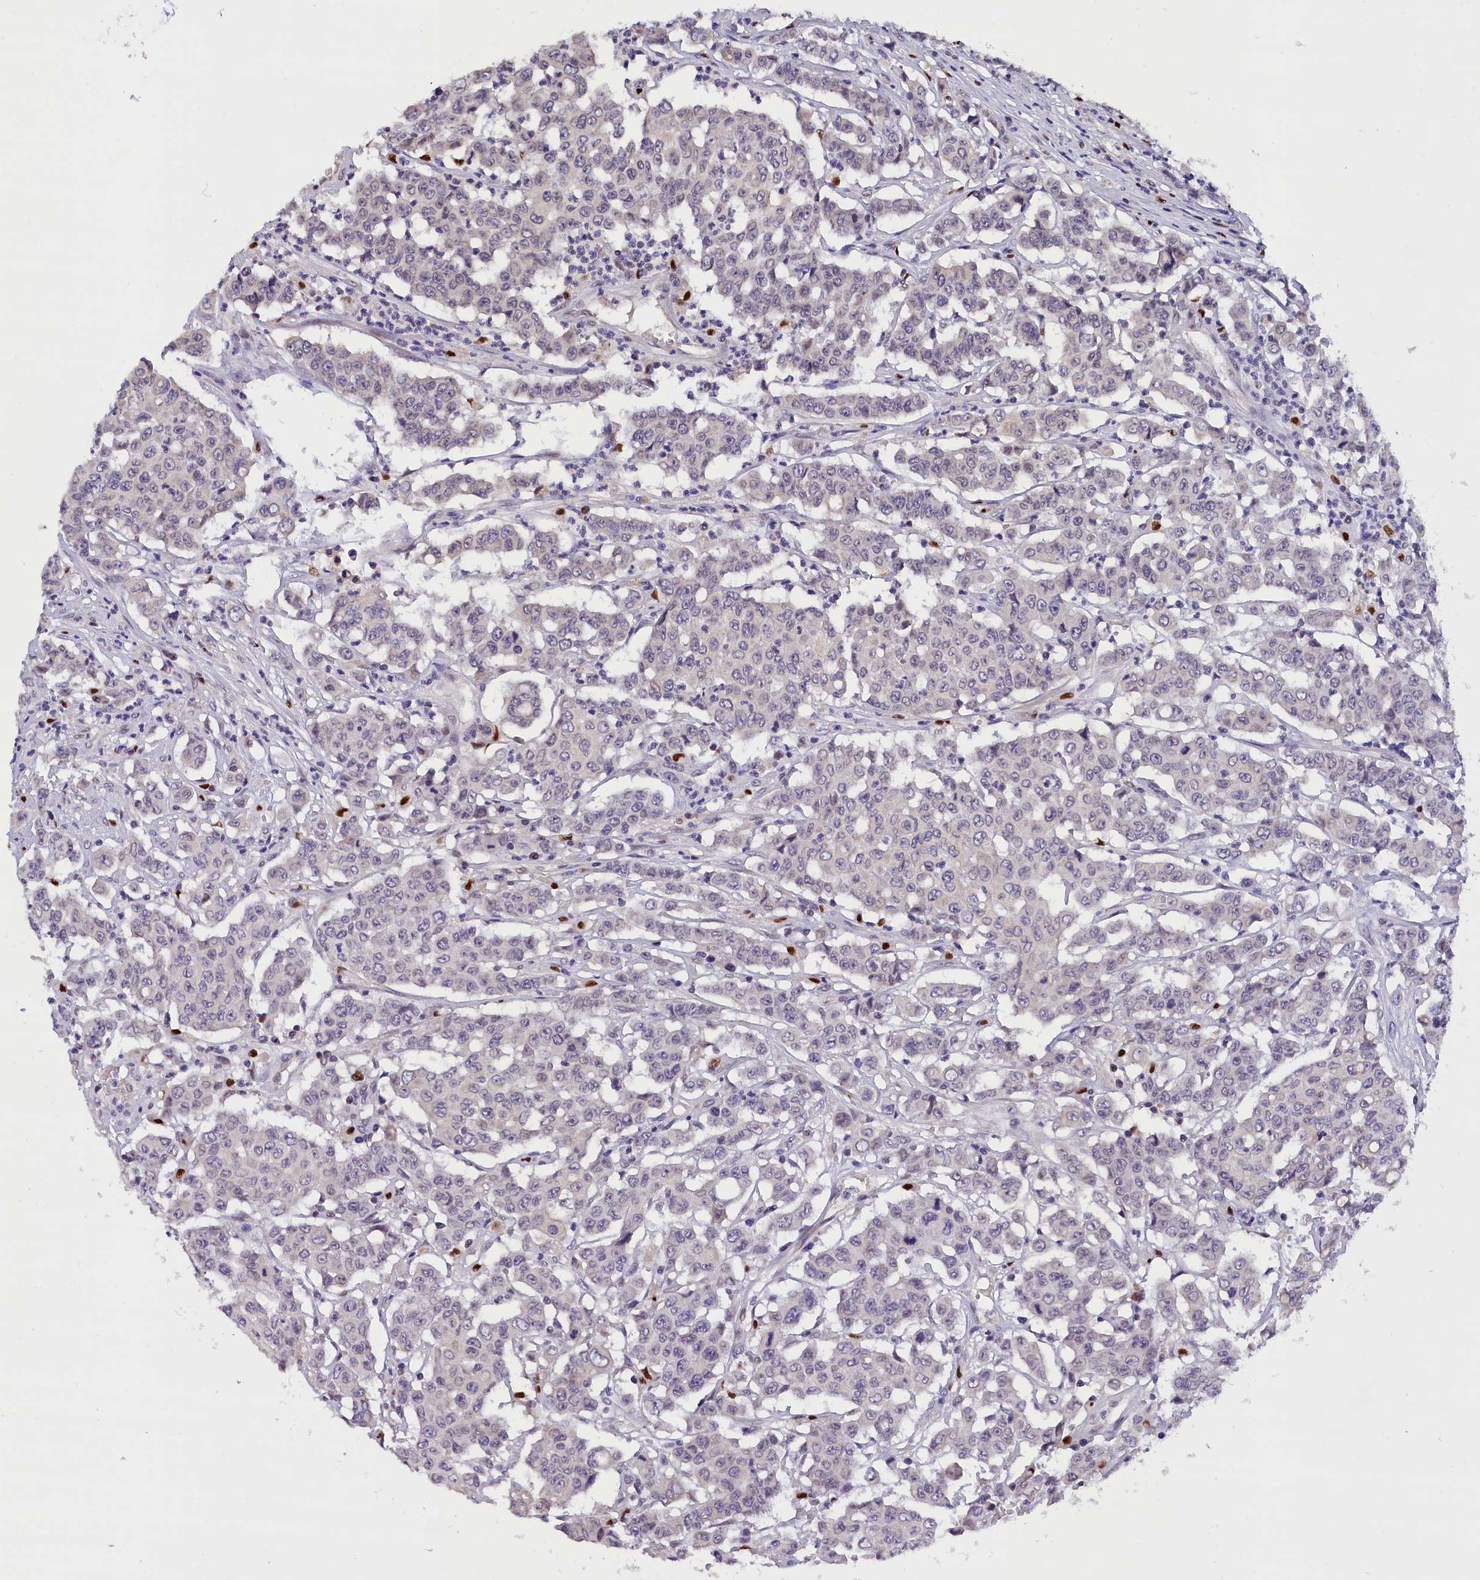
{"staining": {"intensity": "negative", "quantity": "none", "location": "none"}, "tissue": "colorectal cancer", "cell_type": "Tumor cells", "image_type": "cancer", "snomed": [{"axis": "morphology", "description": "Adenocarcinoma, NOS"}, {"axis": "topography", "description": "Colon"}], "caption": "High power microscopy histopathology image of an immunohistochemistry (IHC) image of colorectal adenocarcinoma, revealing no significant positivity in tumor cells.", "gene": "BTBD9", "patient": {"sex": "male", "age": 51}}